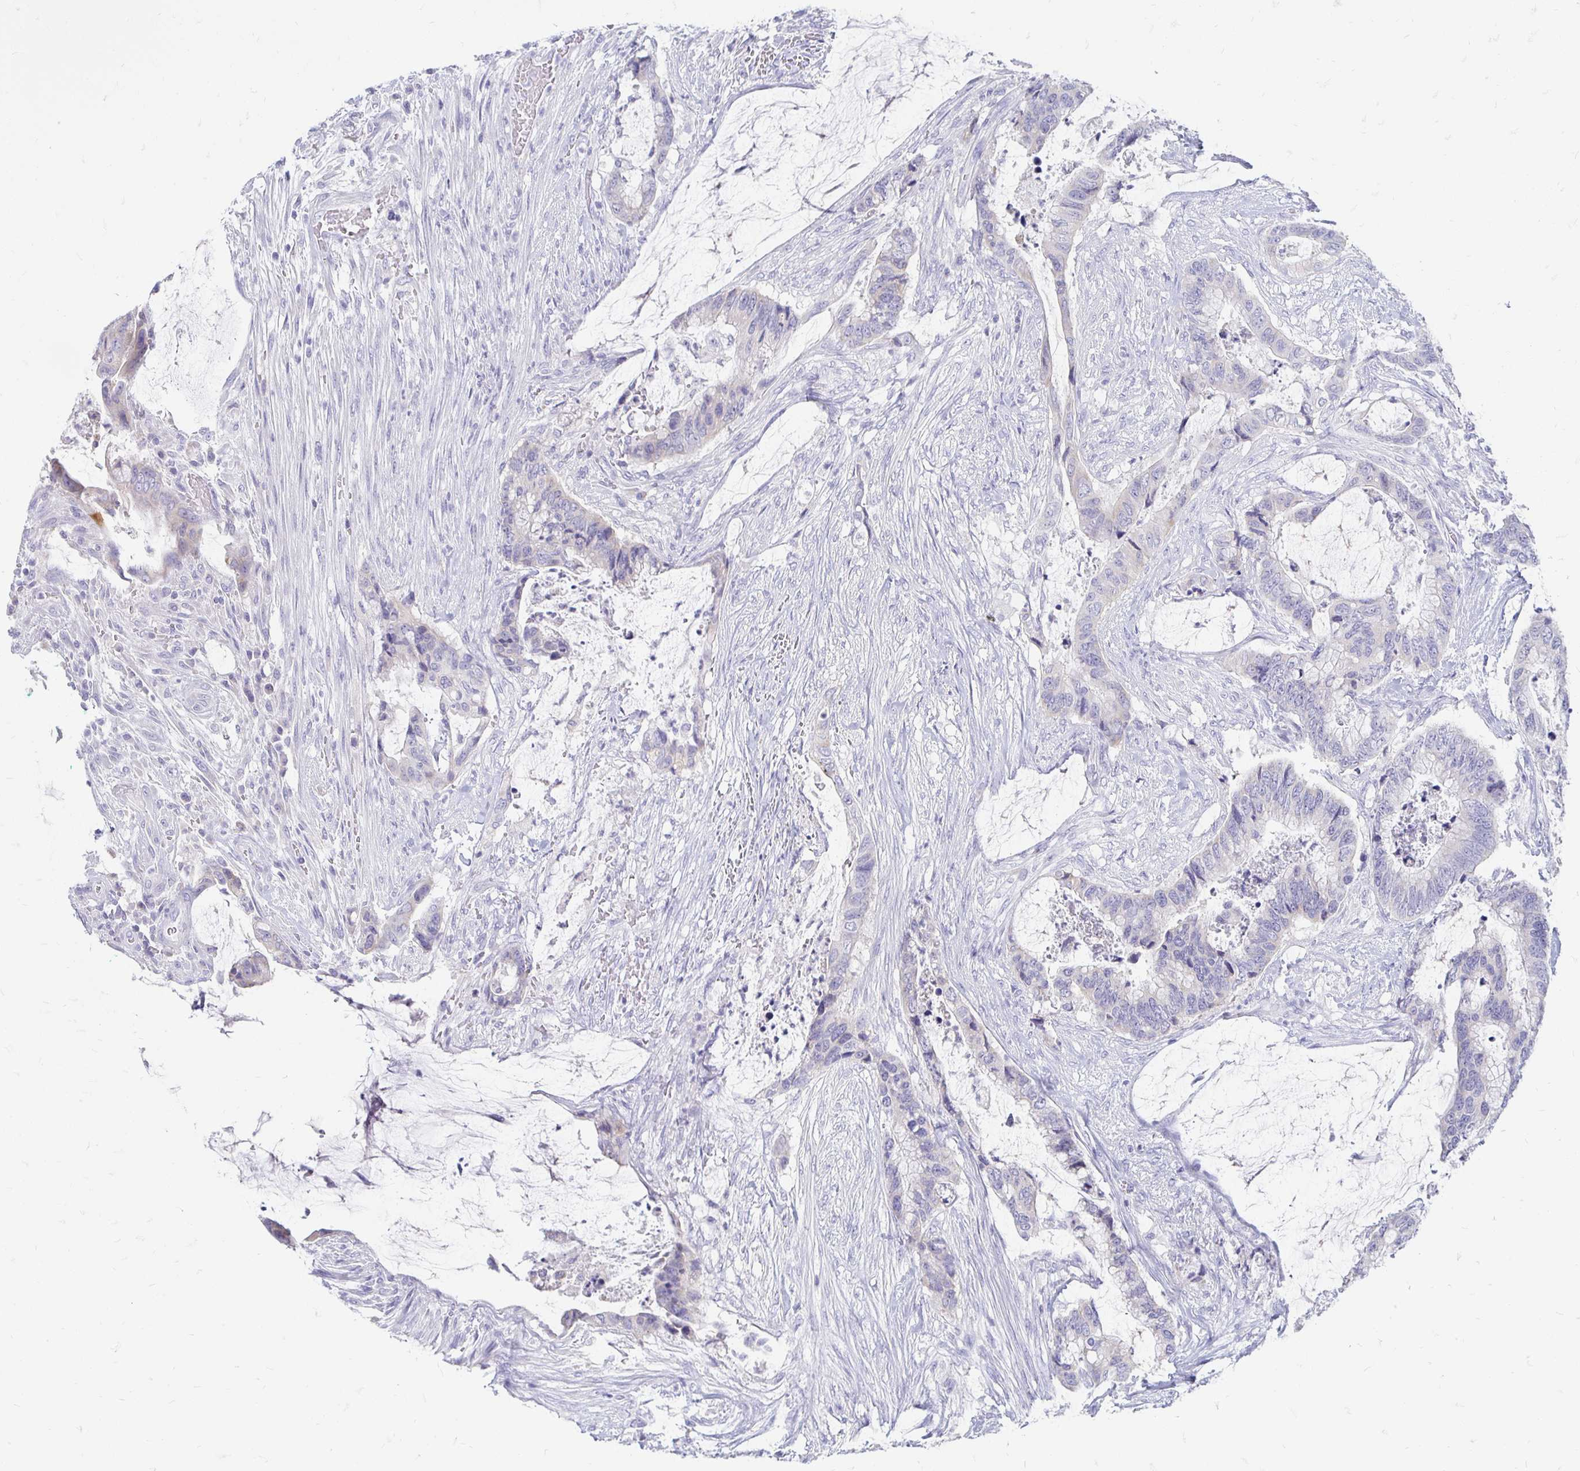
{"staining": {"intensity": "negative", "quantity": "none", "location": "none"}, "tissue": "colorectal cancer", "cell_type": "Tumor cells", "image_type": "cancer", "snomed": [{"axis": "morphology", "description": "Adenocarcinoma, NOS"}, {"axis": "topography", "description": "Rectum"}], "caption": "Tumor cells are negative for brown protein staining in colorectal adenocarcinoma.", "gene": "PEG10", "patient": {"sex": "female", "age": 59}}